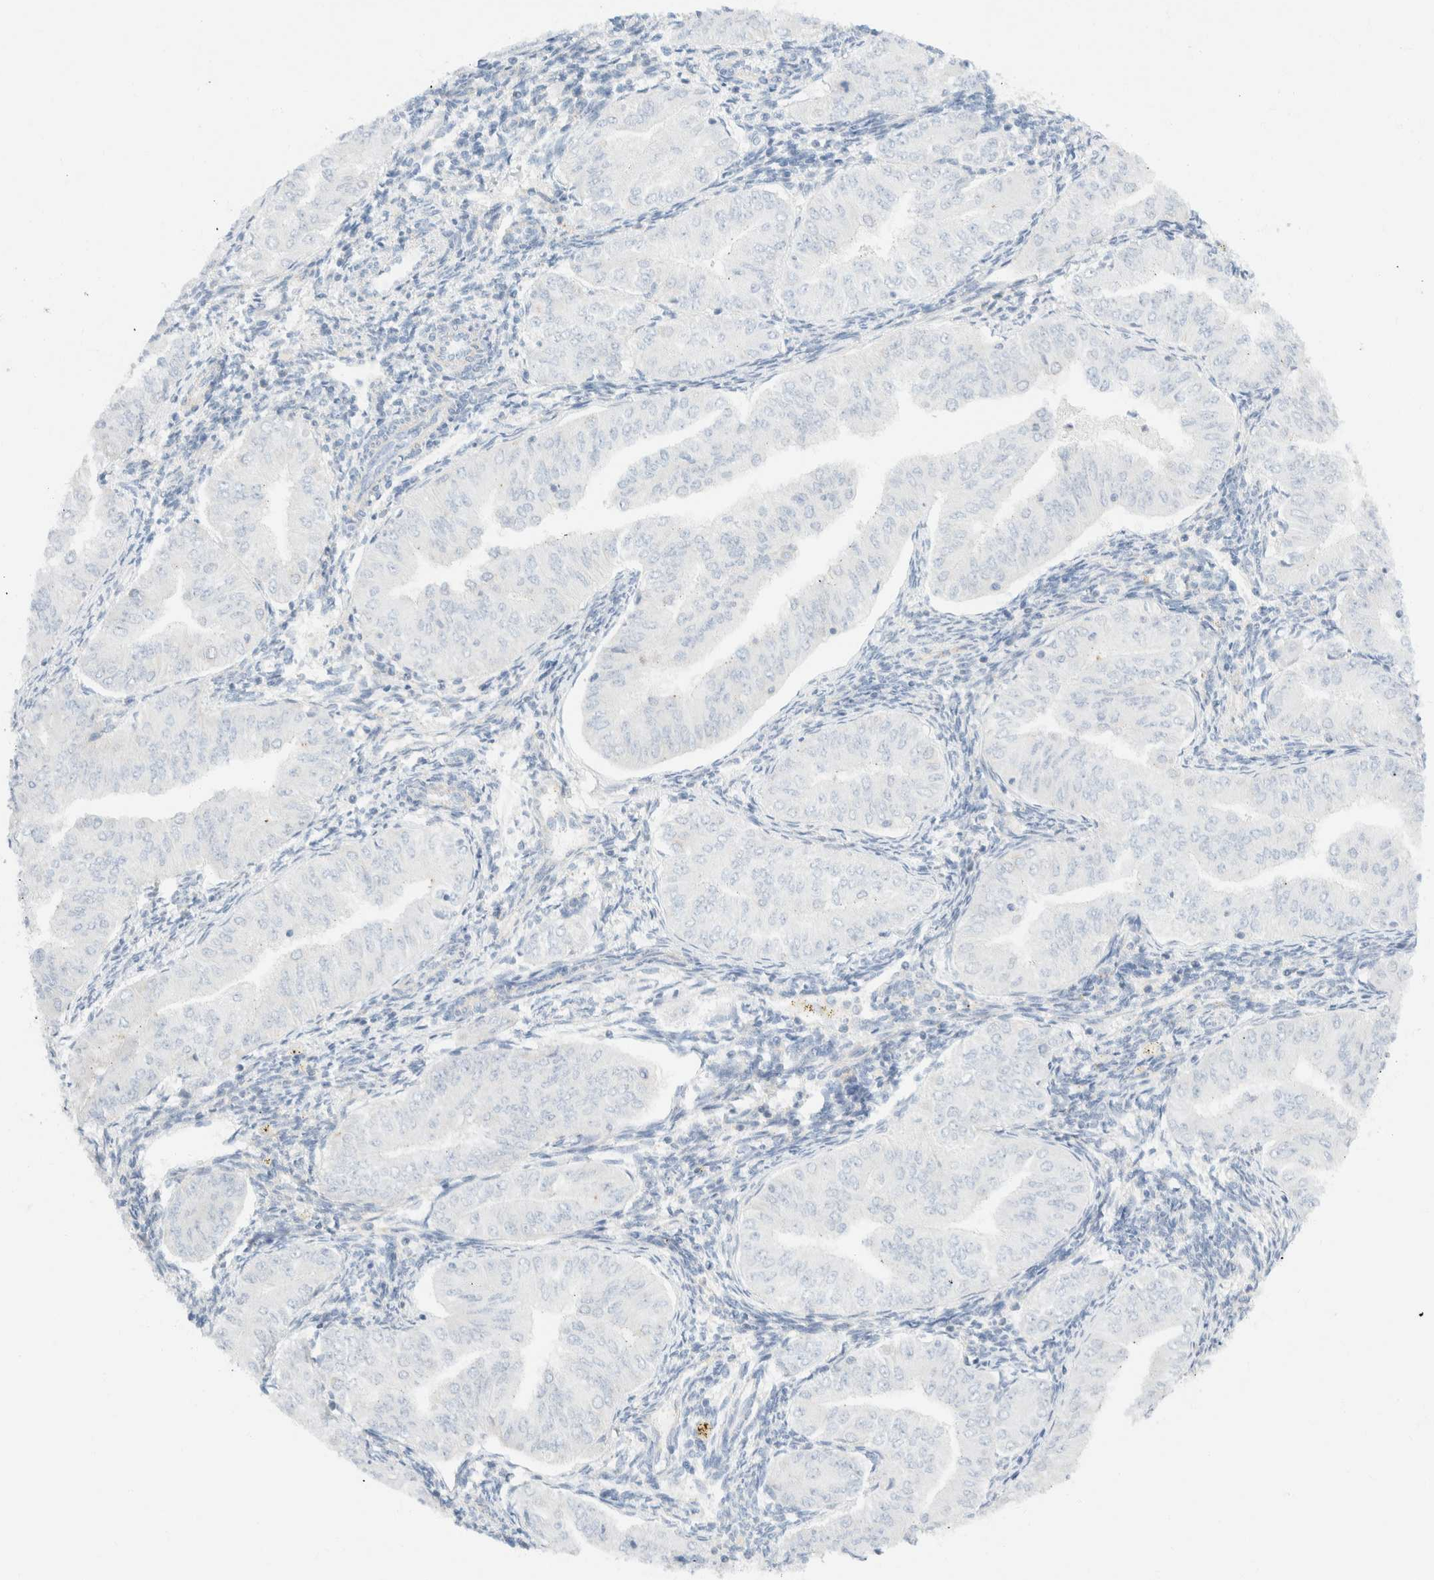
{"staining": {"intensity": "negative", "quantity": "none", "location": "none"}, "tissue": "endometrial cancer", "cell_type": "Tumor cells", "image_type": "cancer", "snomed": [{"axis": "morphology", "description": "Normal tissue, NOS"}, {"axis": "morphology", "description": "Adenocarcinoma, NOS"}, {"axis": "topography", "description": "Endometrium"}], "caption": "Image shows no significant protein expression in tumor cells of endometrial cancer.", "gene": "SH3GLB2", "patient": {"sex": "female", "age": 53}}